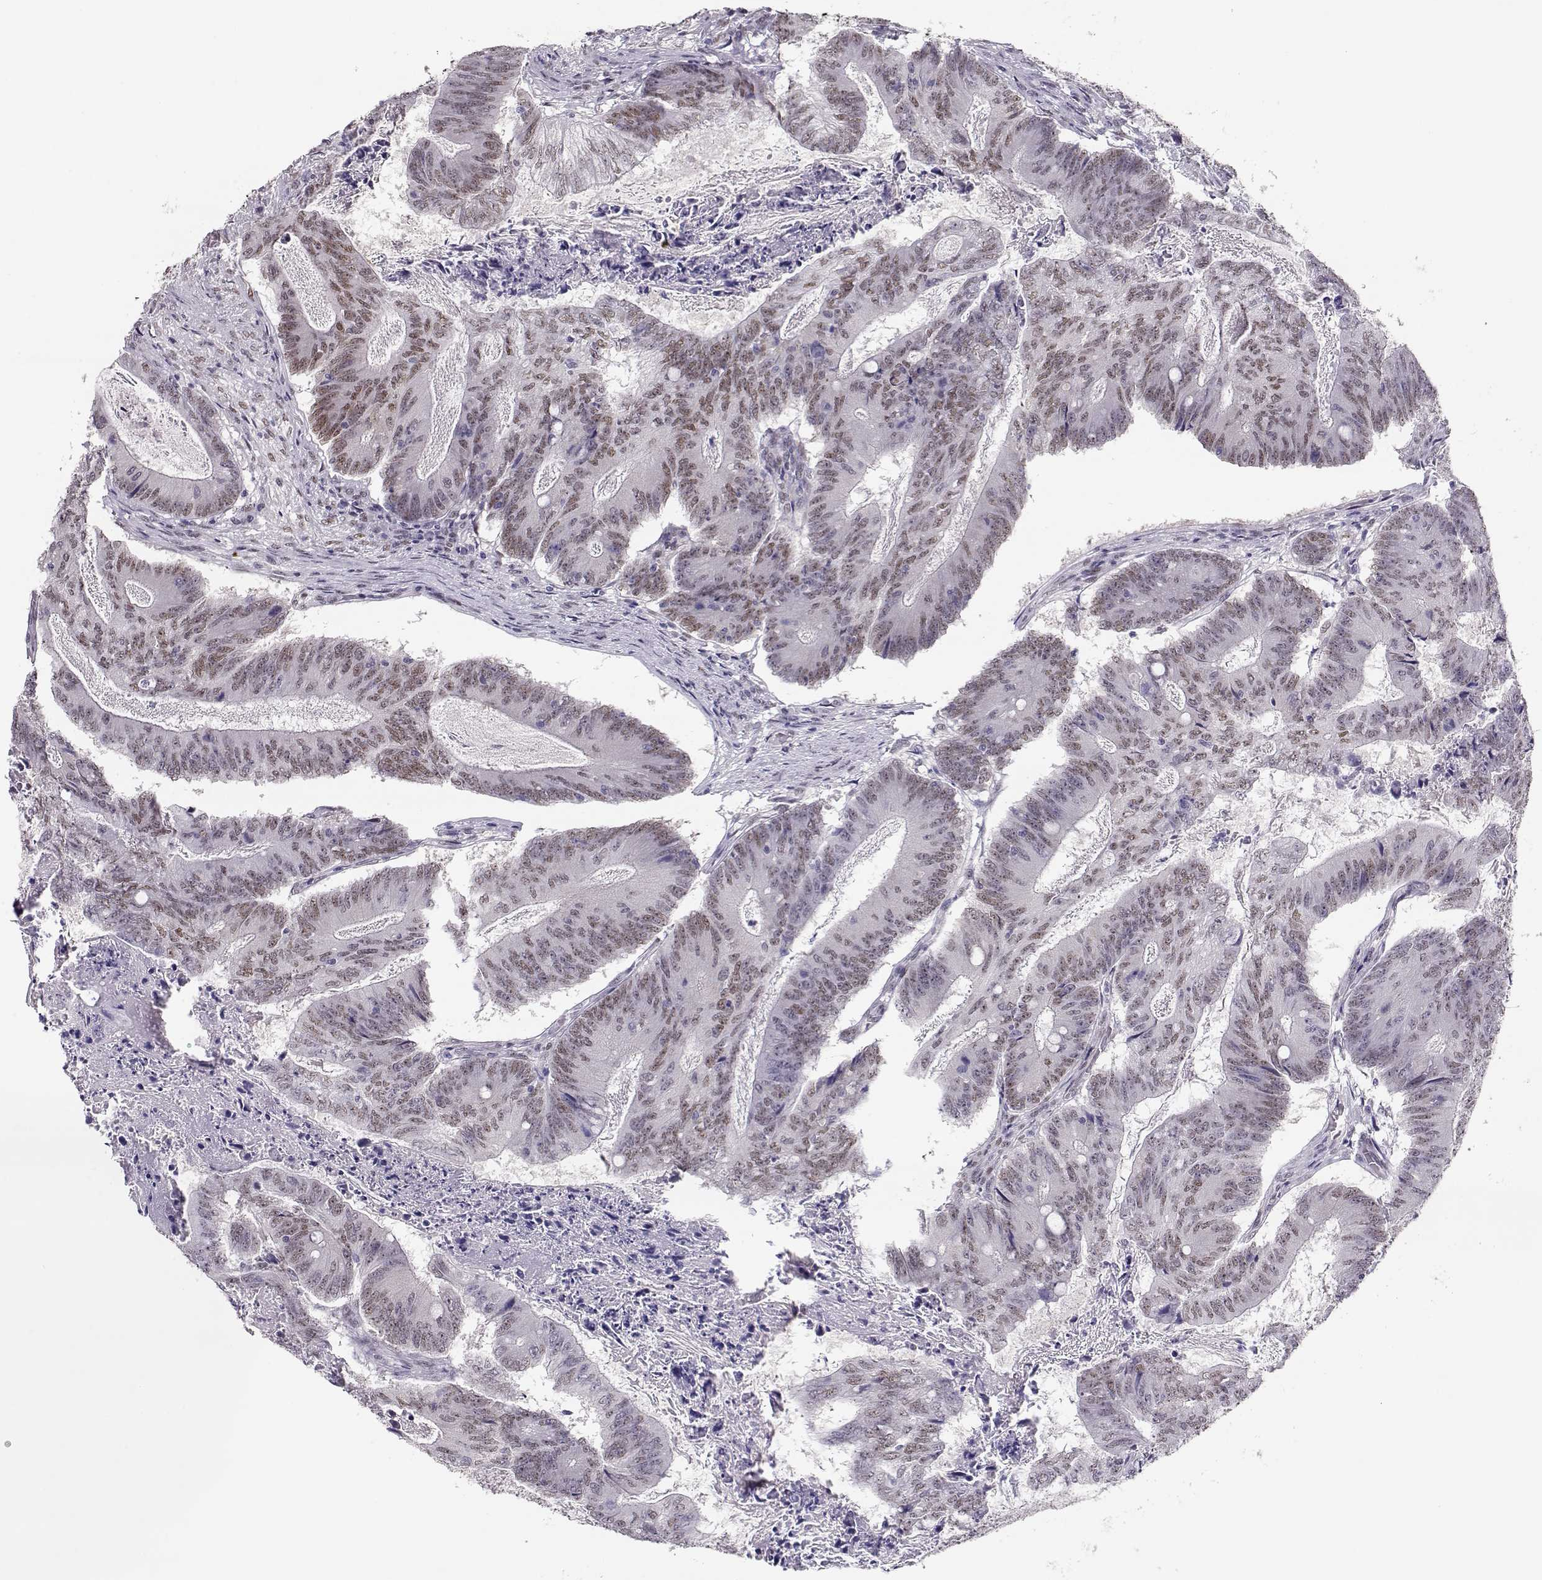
{"staining": {"intensity": "weak", "quantity": "25%-75%", "location": "nuclear"}, "tissue": "colorectal cancer", "cell_type": "Tumor cells", "image_type": "cancer", "snomed": [{"axis": "morphology", "description": "Adenocarcinoma, NOS"}, {"axis": "topography", "description": "Colon"}], "caption": "Immunohistochemistry (IHC) micrograph of human adenocarcinoma (colorectal) stained for a protein (brown), which displays low levels of weak nuclear staining in about 25%-75% of tumor cells.", "gene": "POLI", "patient": {"sex": "female", "age": 70}}